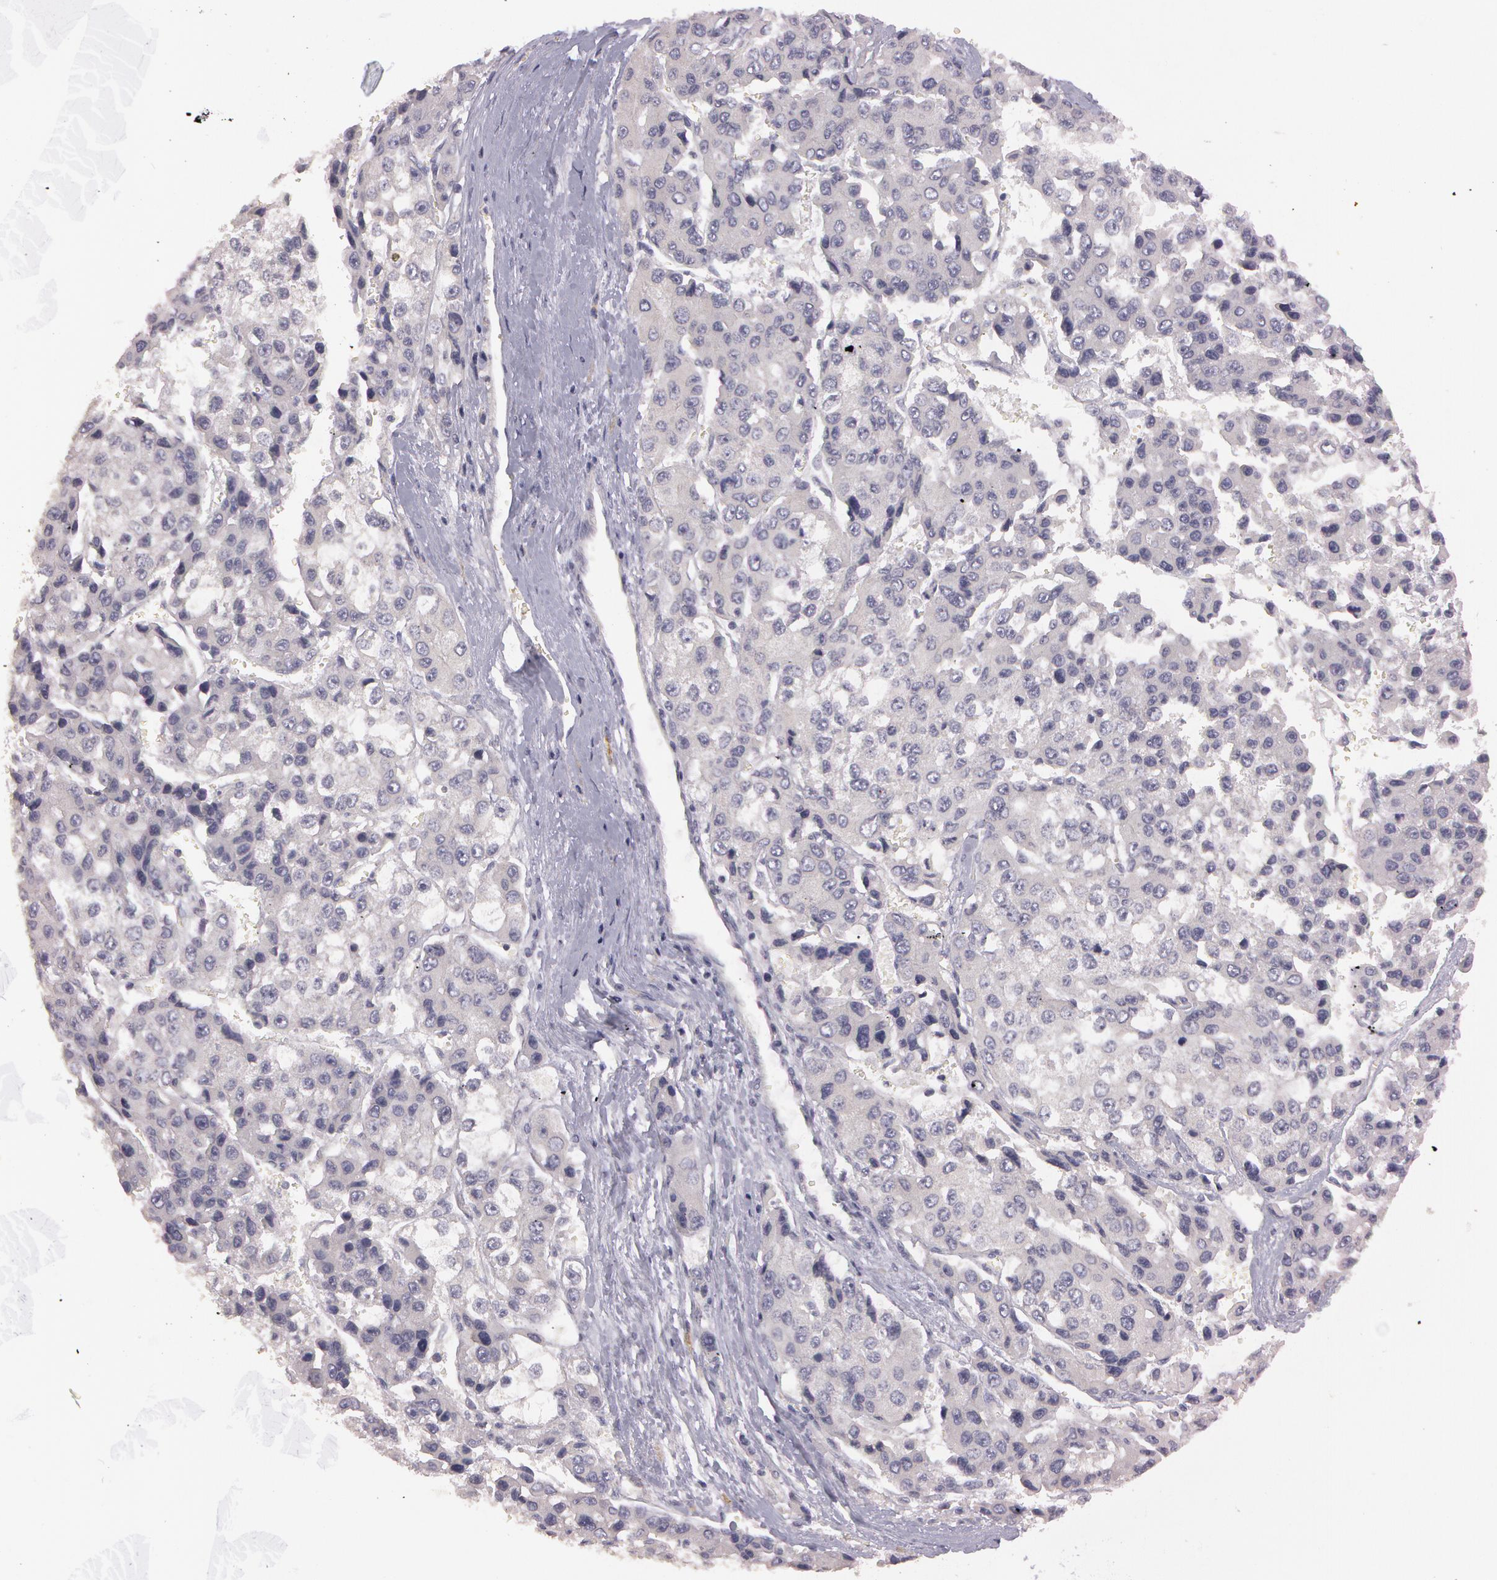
{"staining": {"intensity": "weak", "quantity": "25%-75%", "location": "cytoplasmic/membranous"}, "tissue": "liver cancer", "cell_type": "Tumor cells", "image_type": "cancer", "snomed": [{"axis": "morphology", "description": "Carcinoma, Hepatocellular, NOS"}, {"axis": "topography", "description": "Liver"}], "caption": "An immunohistochemistry (IHC) histopathology image of neoplastic tissue is shown. Protein staining in brown shows weak cytoplasmic/membranous positivity in liver cancer within tumor cells.", "gene": "MXRA5", "patient": {"sex": "female", "age": 66}}